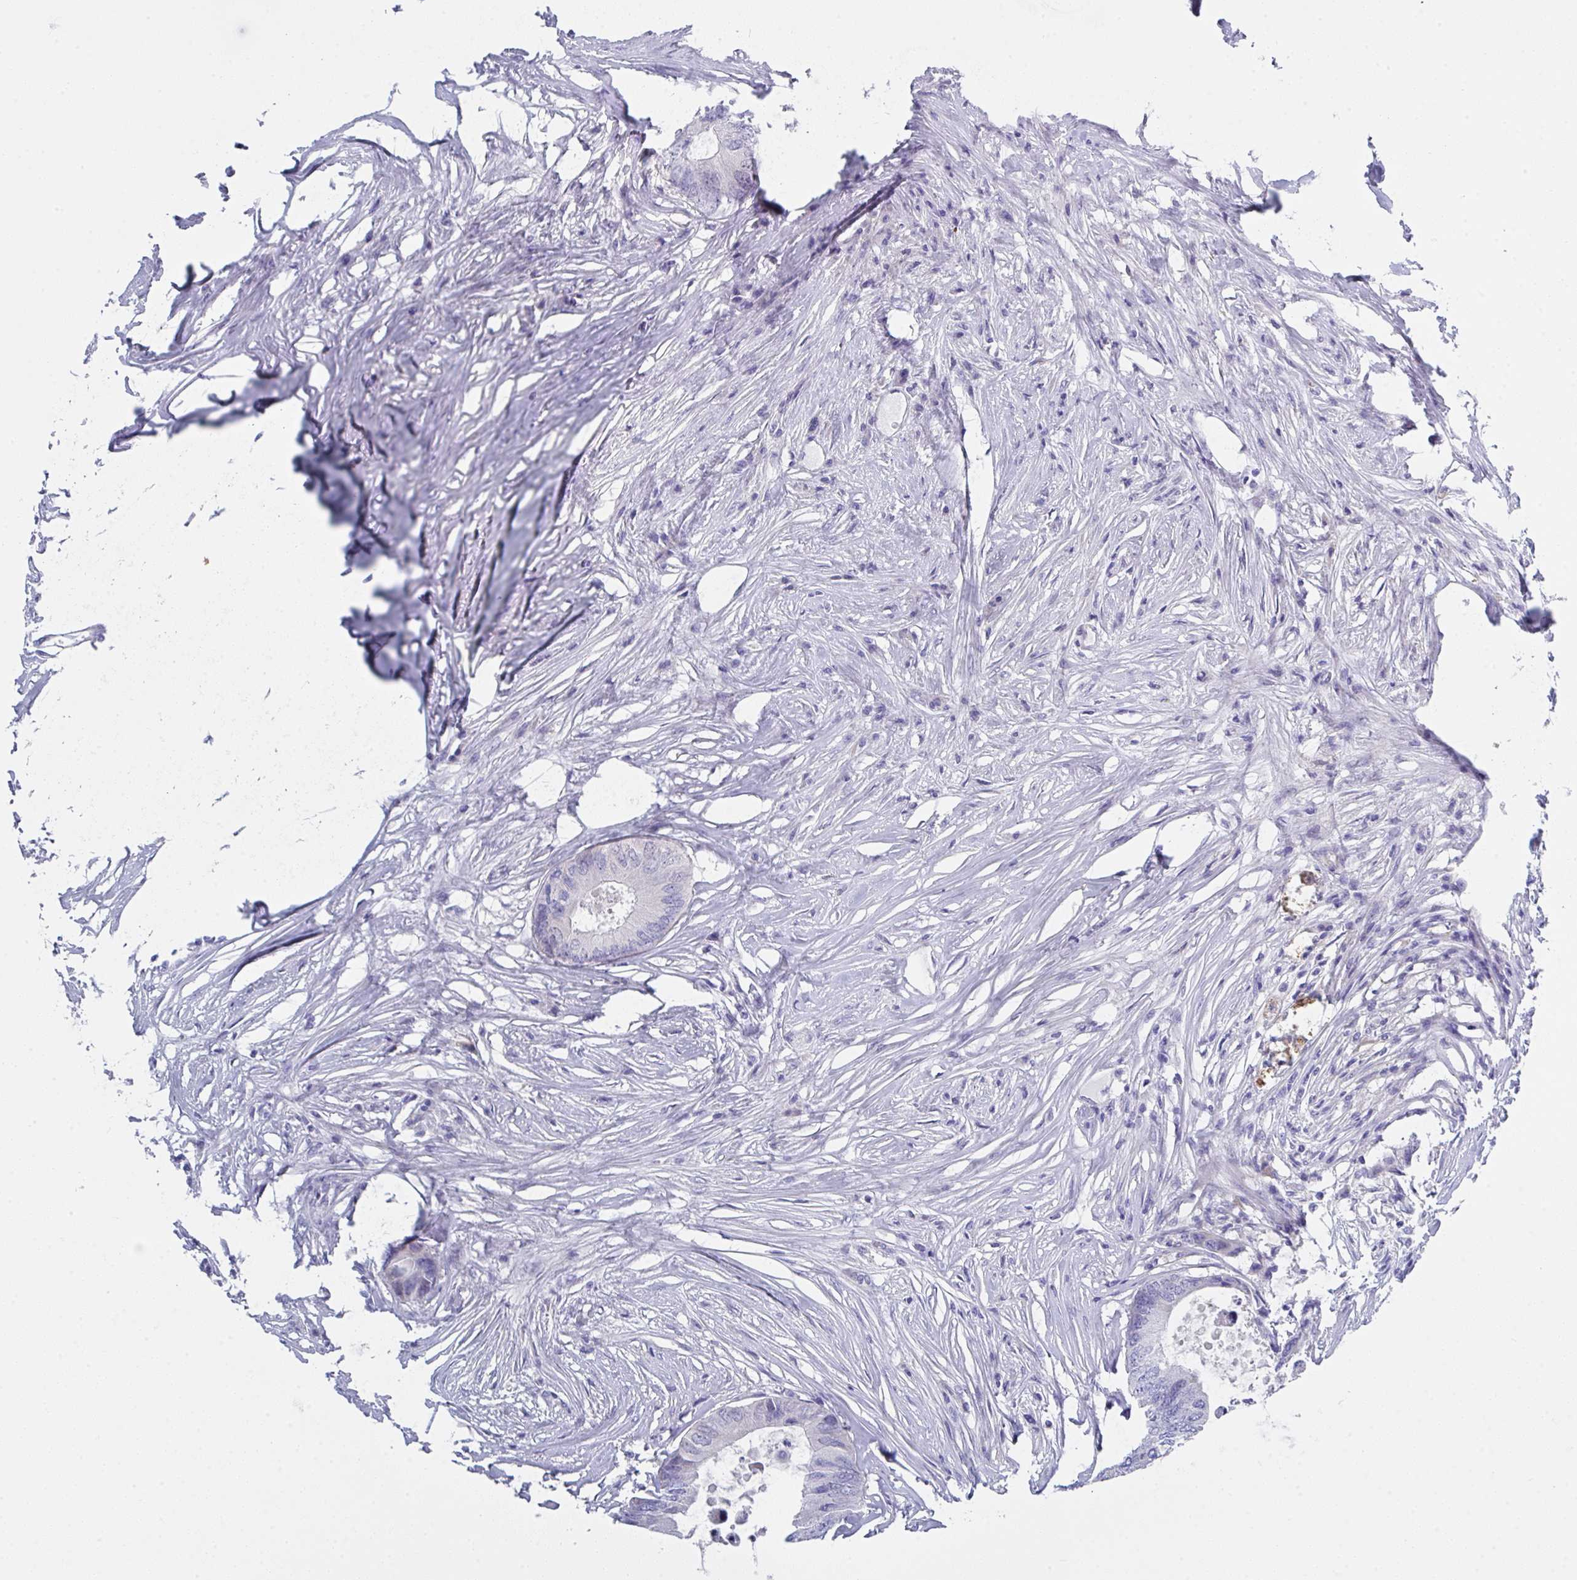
{"staining": {"intensity": "negative", "quantity": "none", "location": "none"}, "tissue": "colorectal cancer", "cell_type": "Tumor cells", "image_type": "cancer", "snomed": [{"axis": "morphology", "description": "Adenocarcinoma, NOS"}, {"axis": "topography", "description": "Colon"}], "caption": "Immunohistochemistry (IHC) image of human colorectal adenocarcinoma stained for a protein (brown), which reveals no staining in tumor cells.", "gene": "FBXO47", "patient": {"sex": "male", "age": 71}}